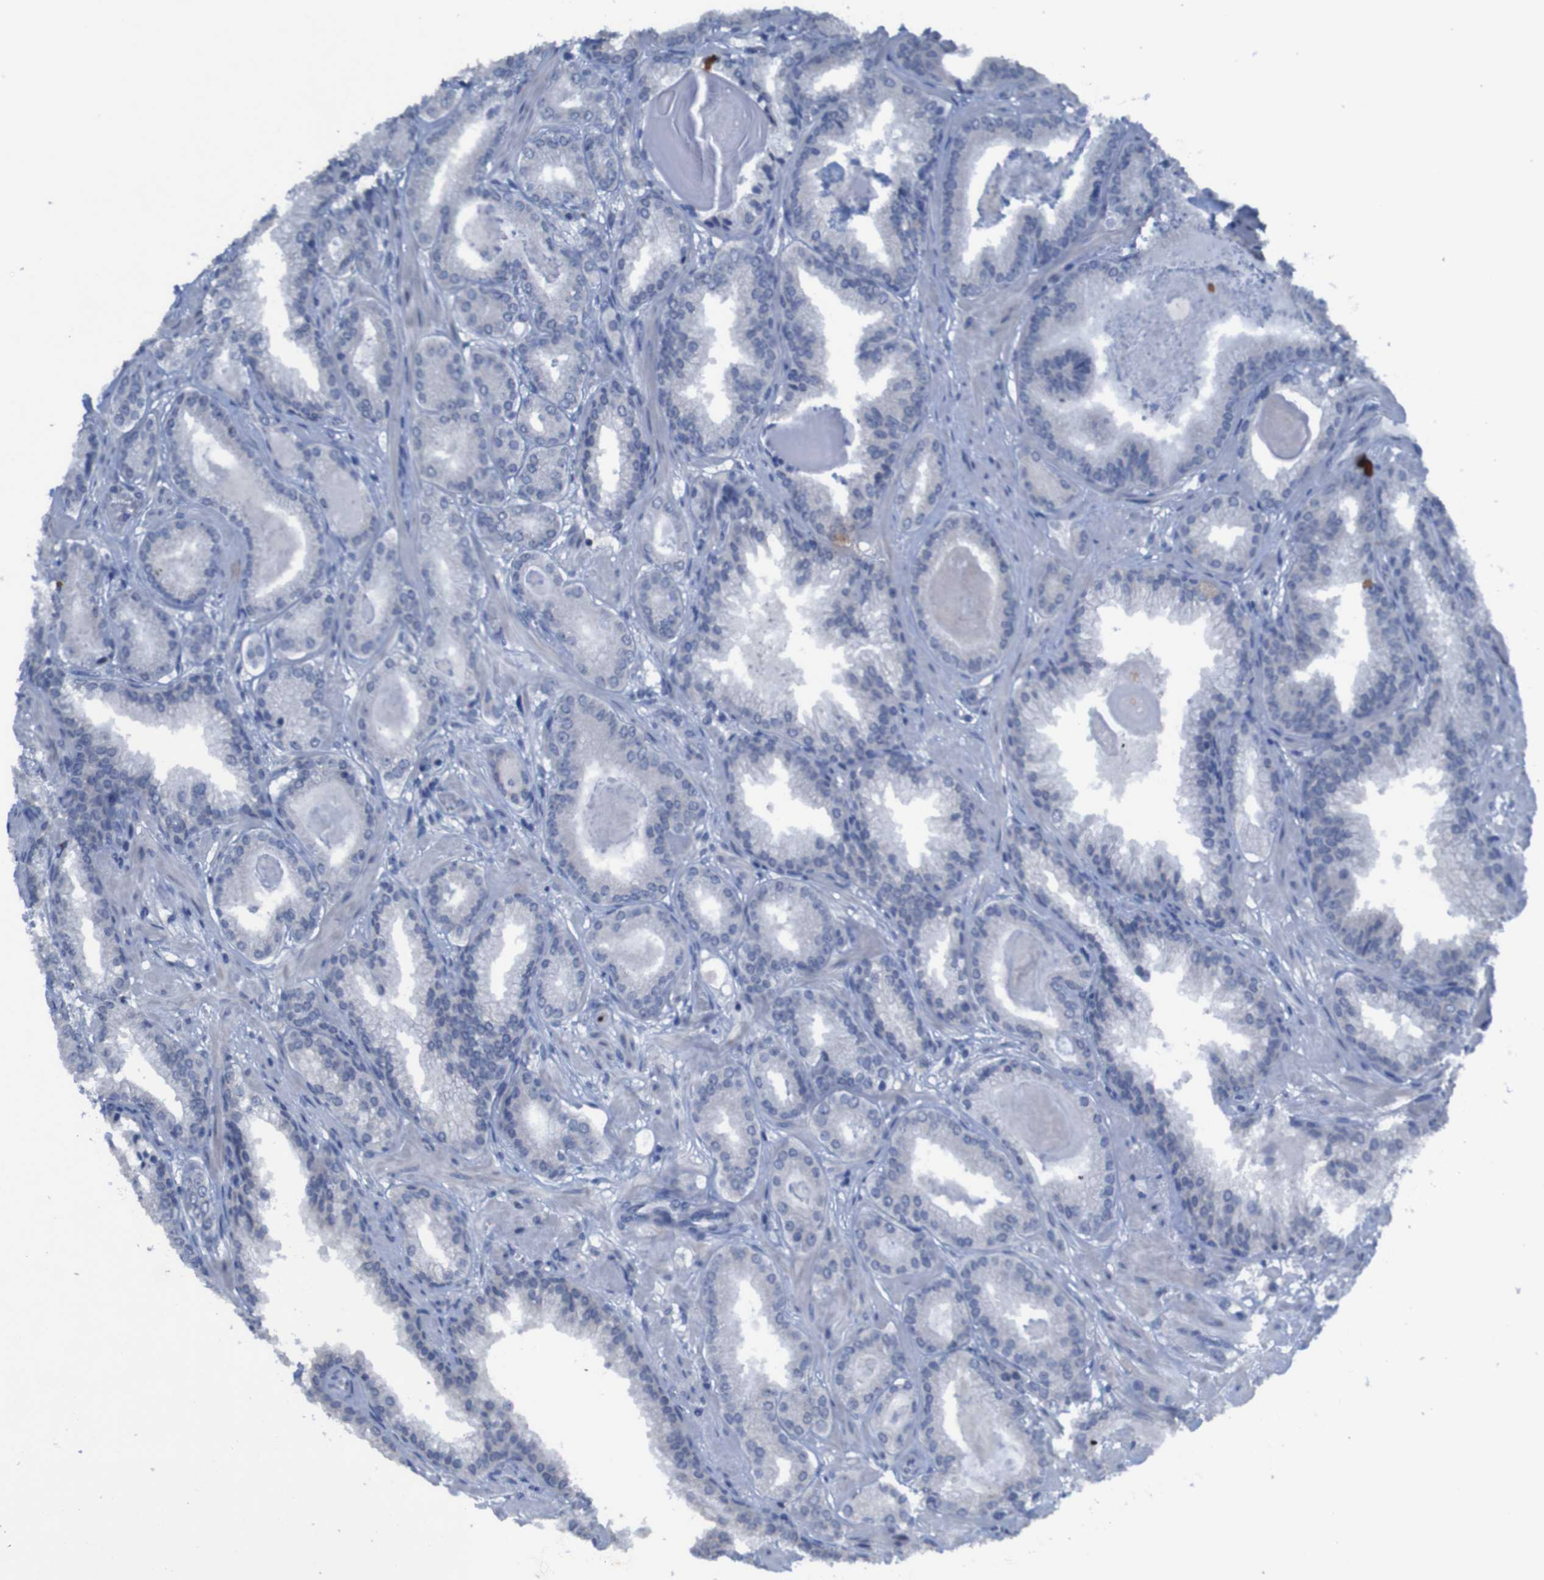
{"staining": {"intensity": "negative", "quantity": "none", "location": "none"}, "tissue": "prostate cancer", "cell_type": "Tumor cells", "image_type": "cancer", "snomed": [{"axis": "morphology", "description": "Adenocarcinoma, Low grade"}, {"axis": "topography", "description": "Prostate"}], "caption": "High power microscopy histopathology image of an immunohistochemistry micrograph of prostate cancer, revealing no significant expression in tumor cells.", "gene": "CLDN18", "patient": {"sex": "male", "age": 59}}